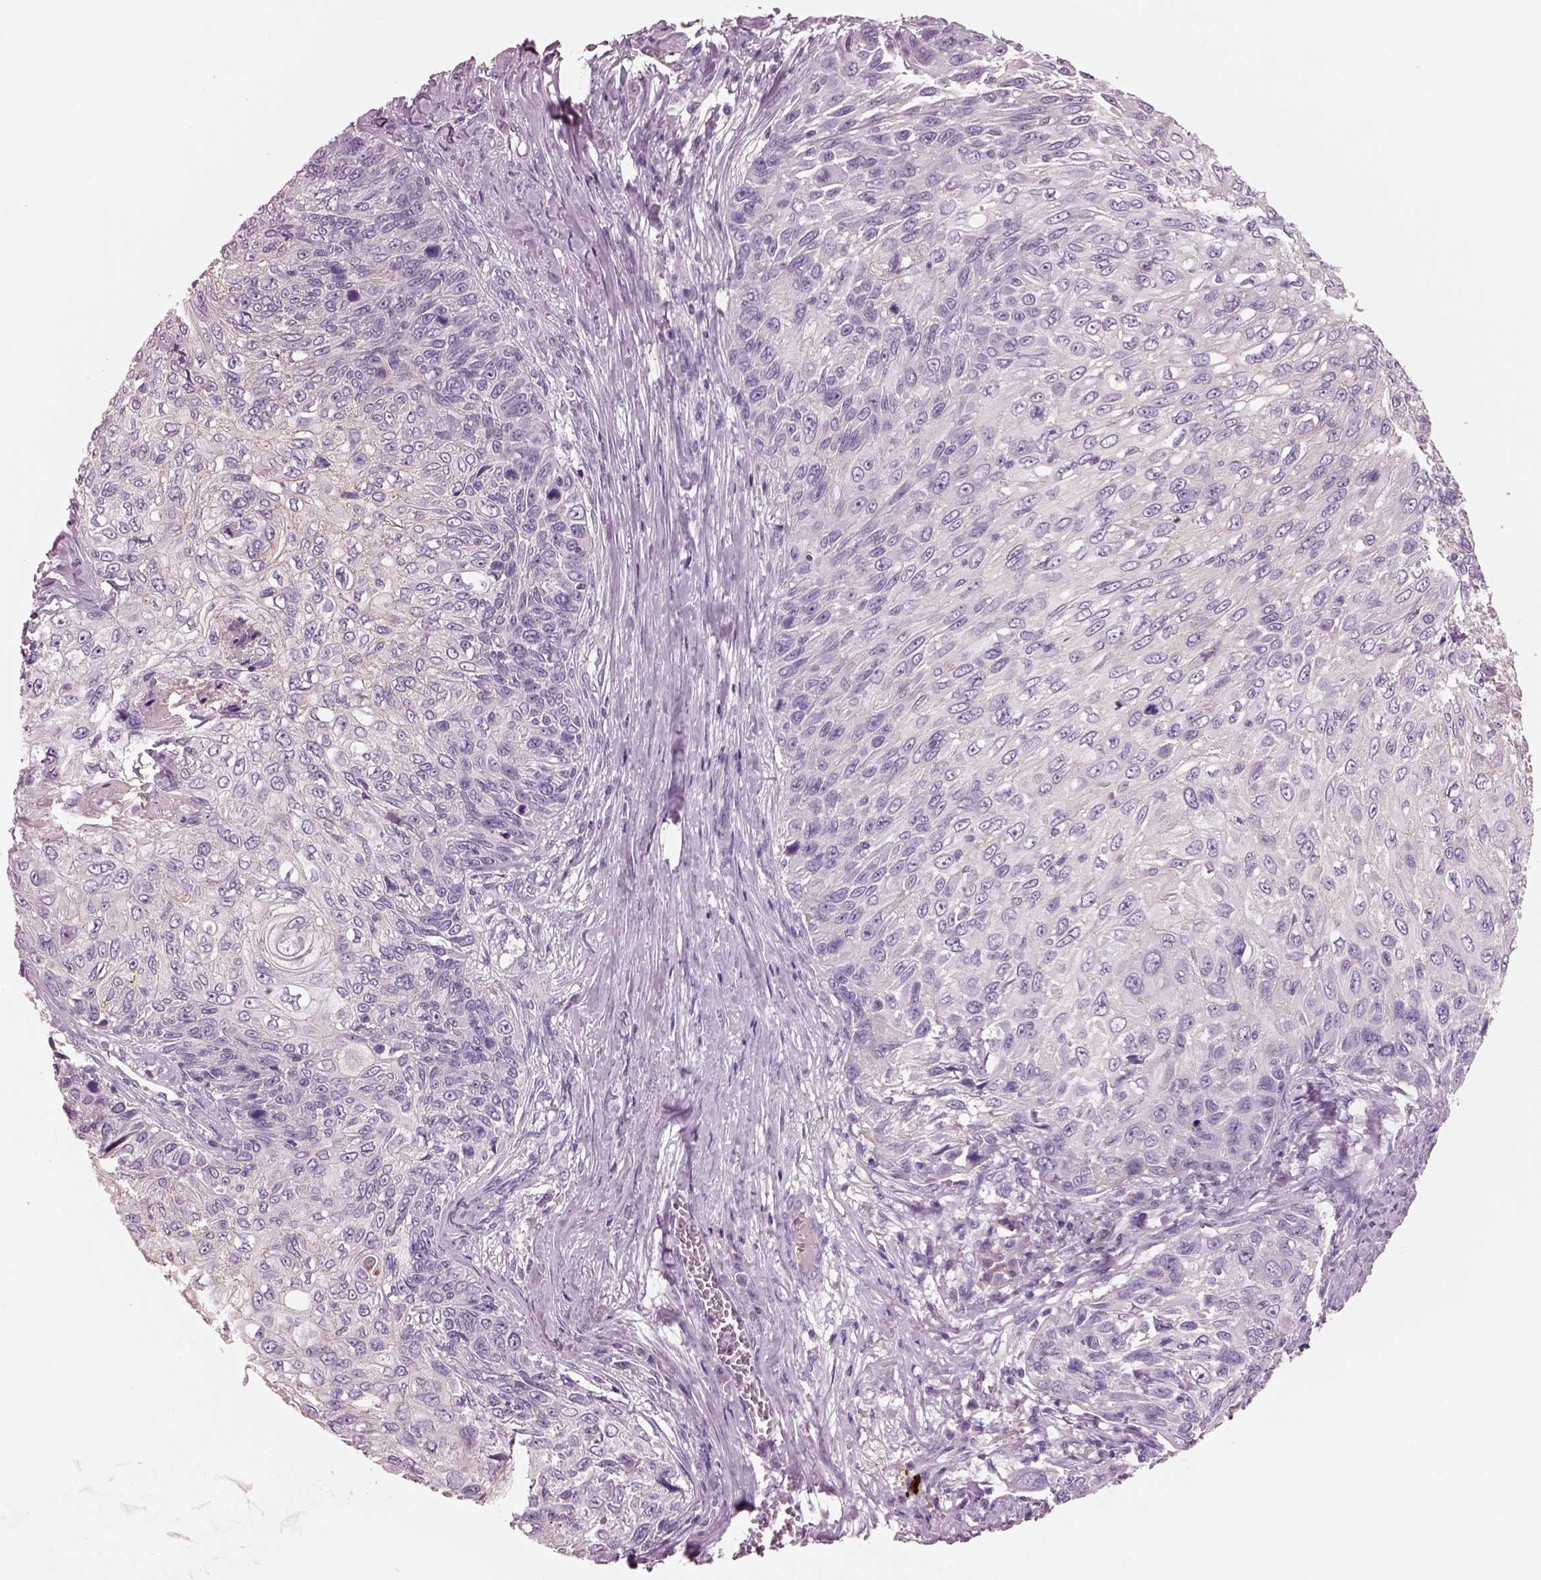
{"staining": {"intensity": "negative", "quantity": "none", "location": "none"}, "tissue": "skin cancer", "cell_type": "Tumor cells", "image_type": "cancer", "snomed": [{"axis": "morphology", "description": "Squamous cell carcinoma, NOS"}, {"axis": "topography", "description": "Skin"}], "caption": "A high-resolution histopathology image shows immunohistochemistry (IHC) staining of squamous cell carcinoma (skin), which reveals no significant positivity in tumor cells.", "gene": "IGLL1", "patient": {"sex": "male", "age": 92}}